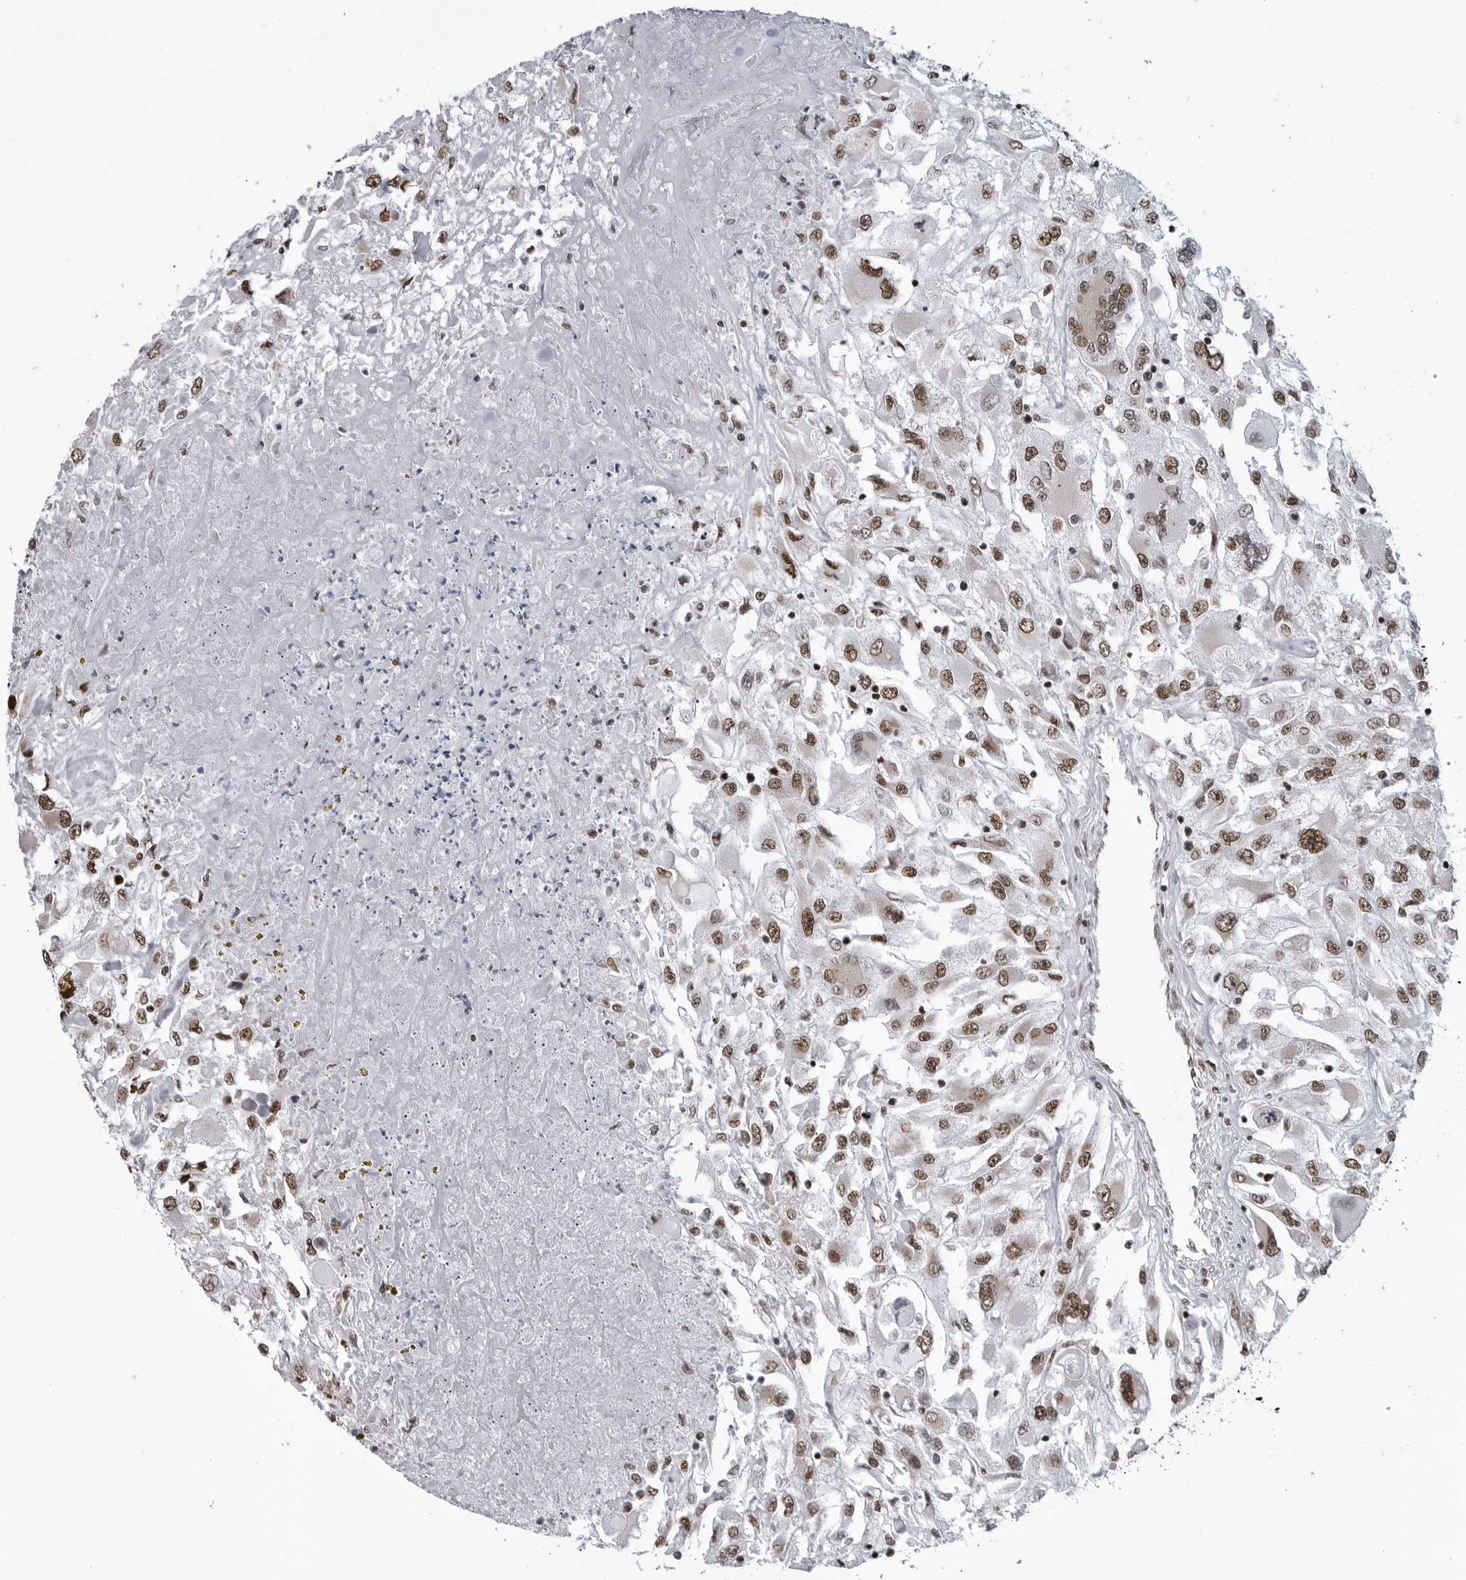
{"staining": {"intensity": "moderate", "quantity": ">75%", "location": "nuclear"}, "tissue": "renal cancer", "cell_type": "Tumor cells", "image_type": "cancer", "snomed": [{"axis": "morphology", "description": "Adenocarcinoma, NOS"}, {"axis": "topography", "description": "Kidney"}], "caption": "Immunohistochemical staining of renal cancer exhibits medium levels of moderate nuclear staining in approximately >75% of tumor cells.", "gene": "RNF26", "patient": {"sex": "female", "age": 52}}